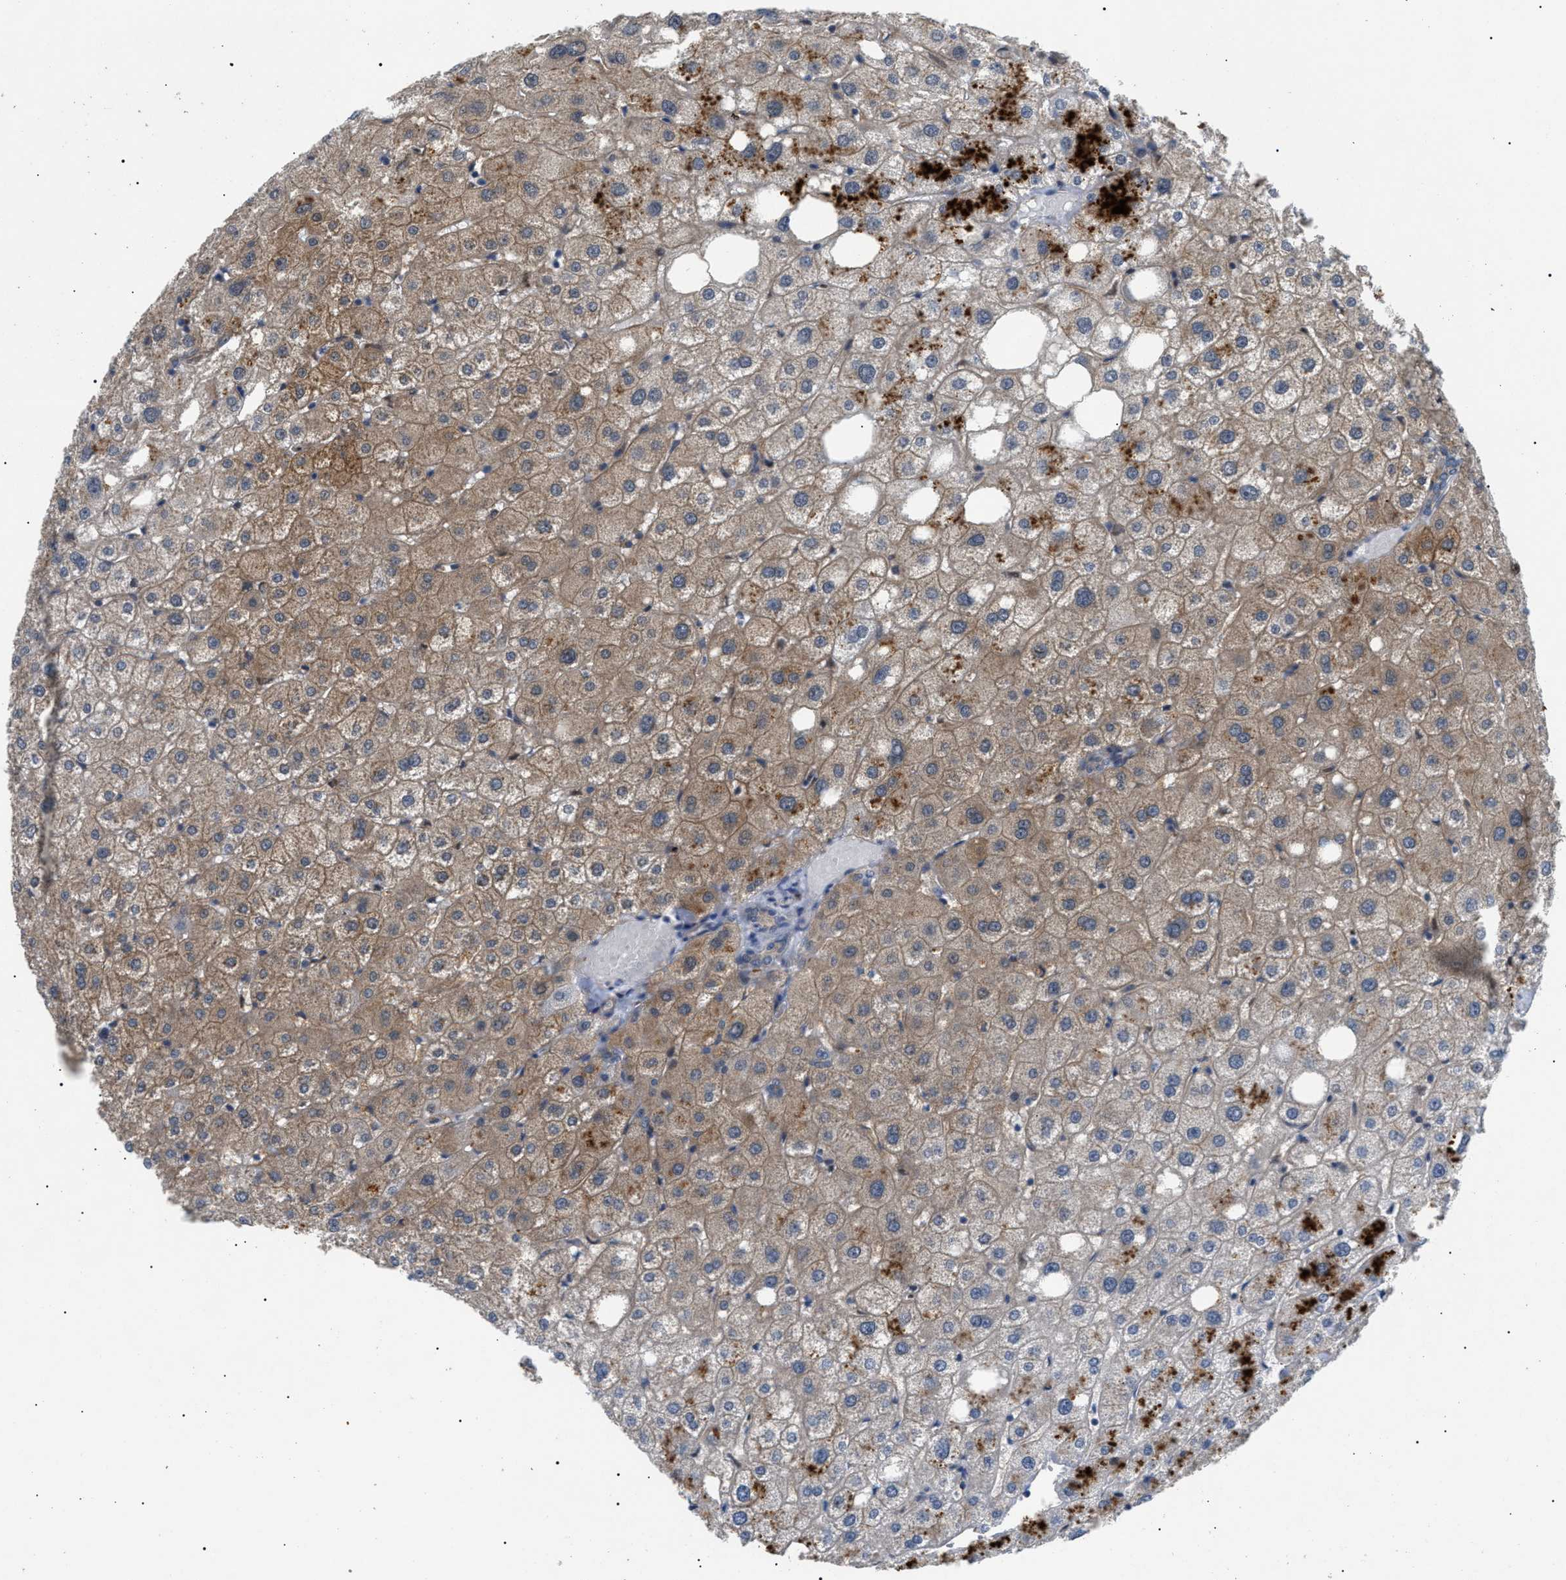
{"staining": {"intensity": "weak", "quantity": ">75%", "location": "cytoplasmic/membranous"}, "tissue": "liver", "cell_type": "Cholangiocytes", "image_type": "normal", "snomed": [{"axis": "morphology", "description": "Normal tissue, NOS"}, {"axis": "topography", "description": "Liver"}], "caption": "Protein staining by immunohistochemistry (IHC) displays weak cytoplasmic/membranous expression in approximately >75% of cholangiocytes in benign liver.", "gene": "CRCP", "patient": {"sex": "male", "age": 73}}